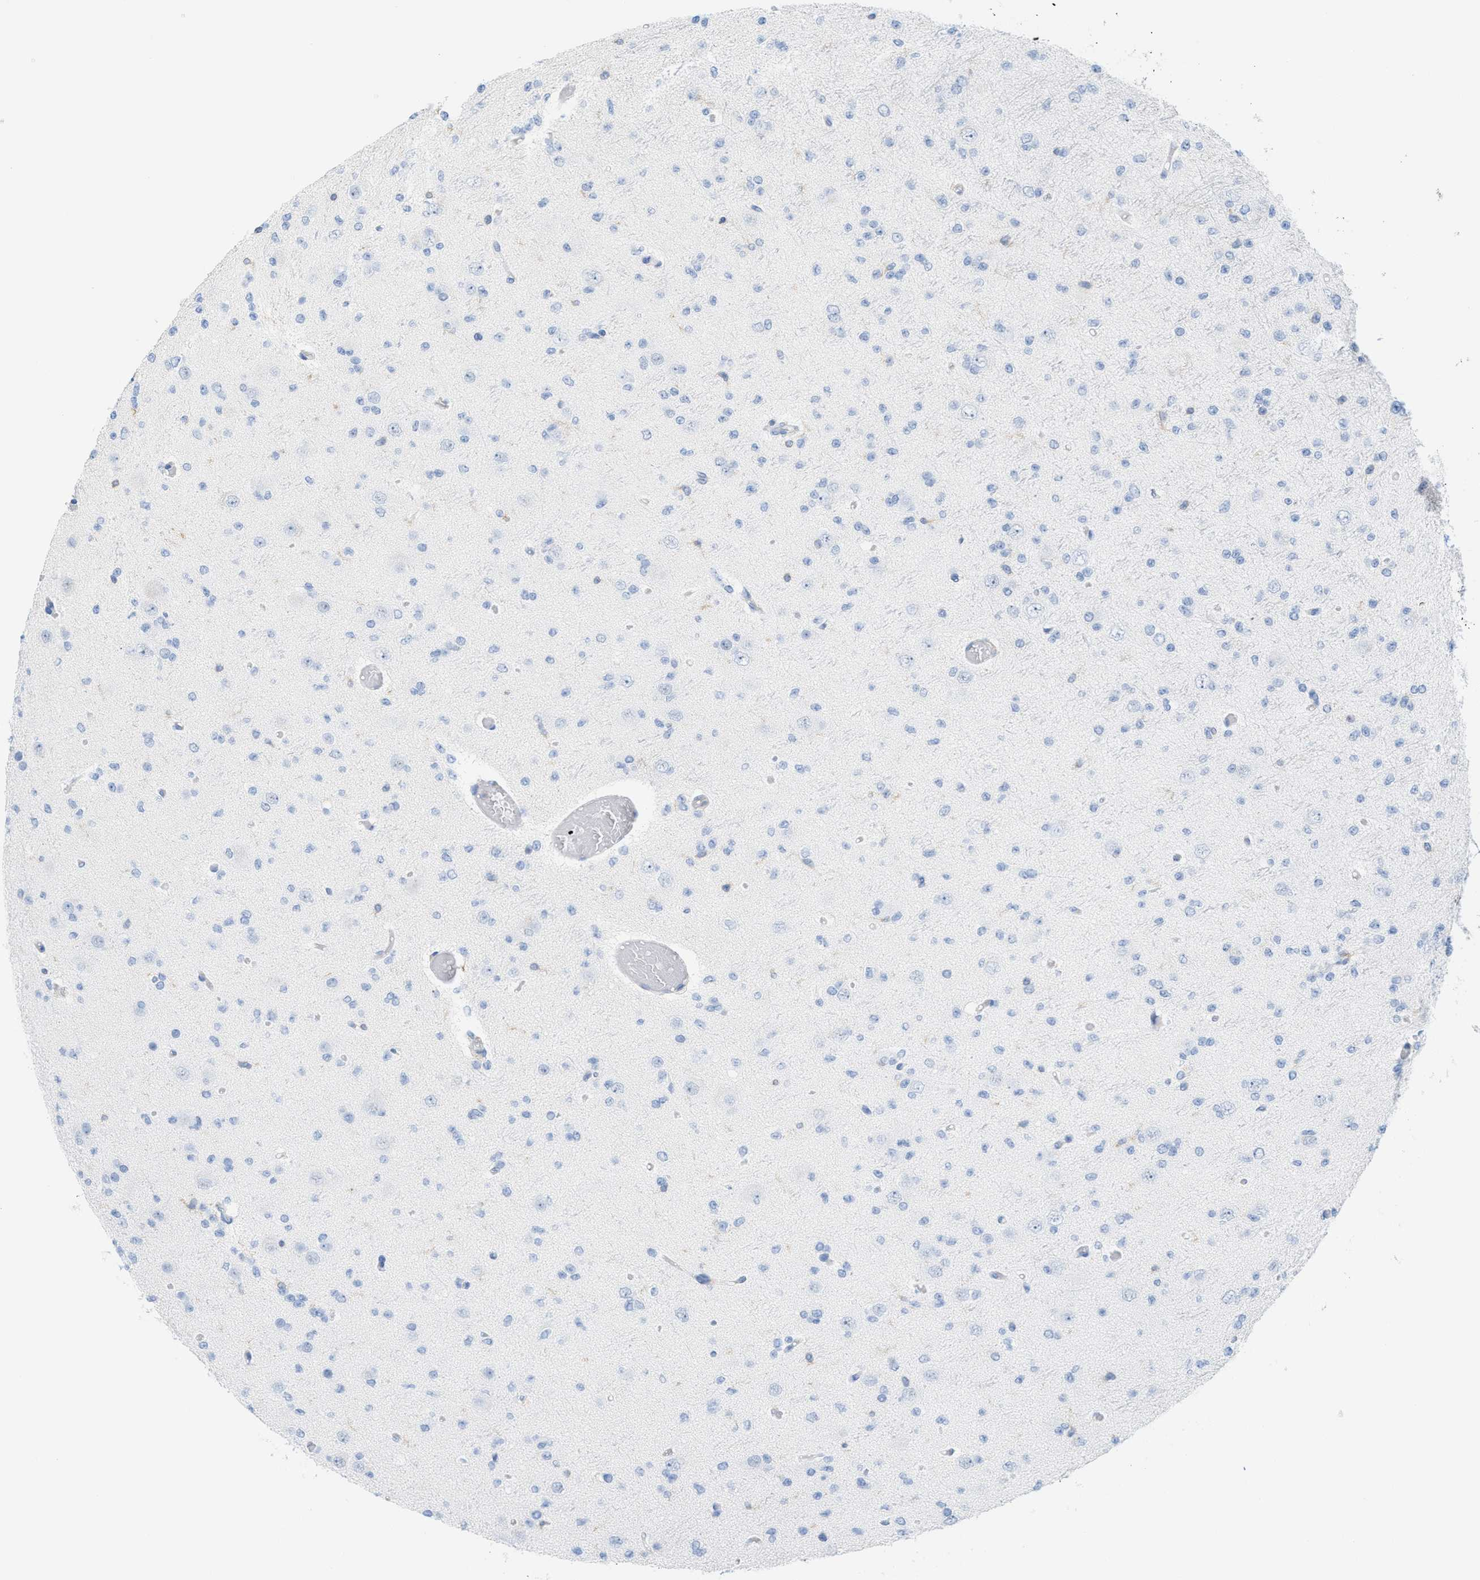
{"staining": {"intensity": "negative", "quantity": "none", "location": "none"}, "tissue": "glioma", "cell_type": "Tumor cells", "image_type": "cancer", "snomed": [{"axis": "morphology", "description": "Glioma, malignant, Low grade"}, {"axis": "topography", "description": "Brain"}], "caption": "Immunohistochemical staining of malignant glioma (low-grade) exhibits no significant expression in tumor cells.", "gene": "IL16", "patient": {"sex": "female", "age": 22}}